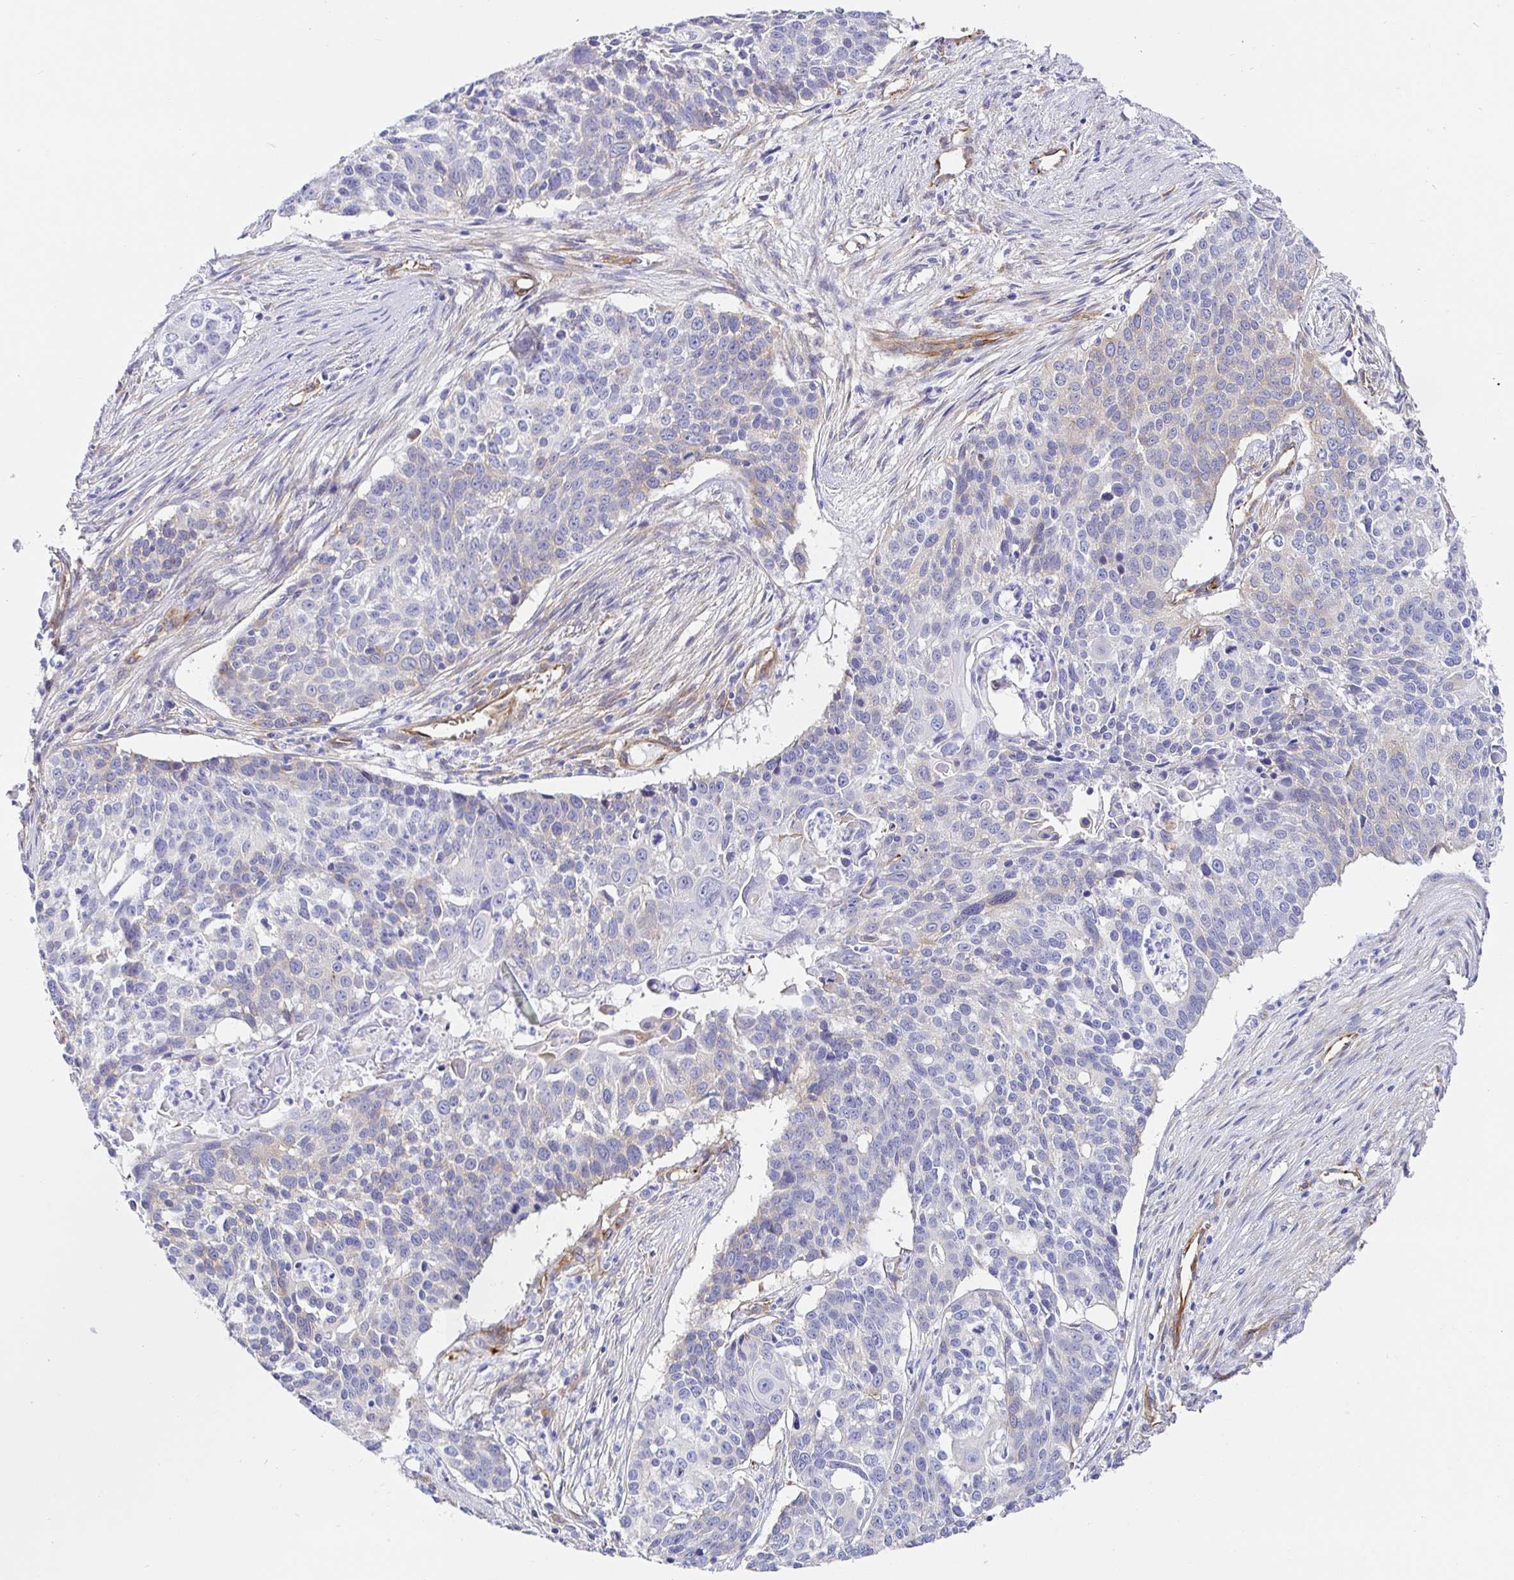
{"staining": {"intensity": "negative", "quantity": "none", "location": "none"}, "tissue": "lung cancer", "cell_type": "Tumor cells", "image_type": "cancer", "snomed": [{"axis": "morphology", "description": "Squamous cell carcinoma, NOS"}, {"axis": "morphology", "description": "Squamous cell carcinoma, metastatic, NOS"}, {"axis": "topography", "description": "Lung"}, {"axis": "topography", "description": "Pleura, NOS"}], "caption": "Immunohistochemistry micrograph of neoplastic tissue: lung cancer stained with DAB (3,3'-diaminobenzidine) shows no significant protein positivity in tumor cells.", "gene": "DOCK1", "patient": {"sex": "male", "age": 72}}